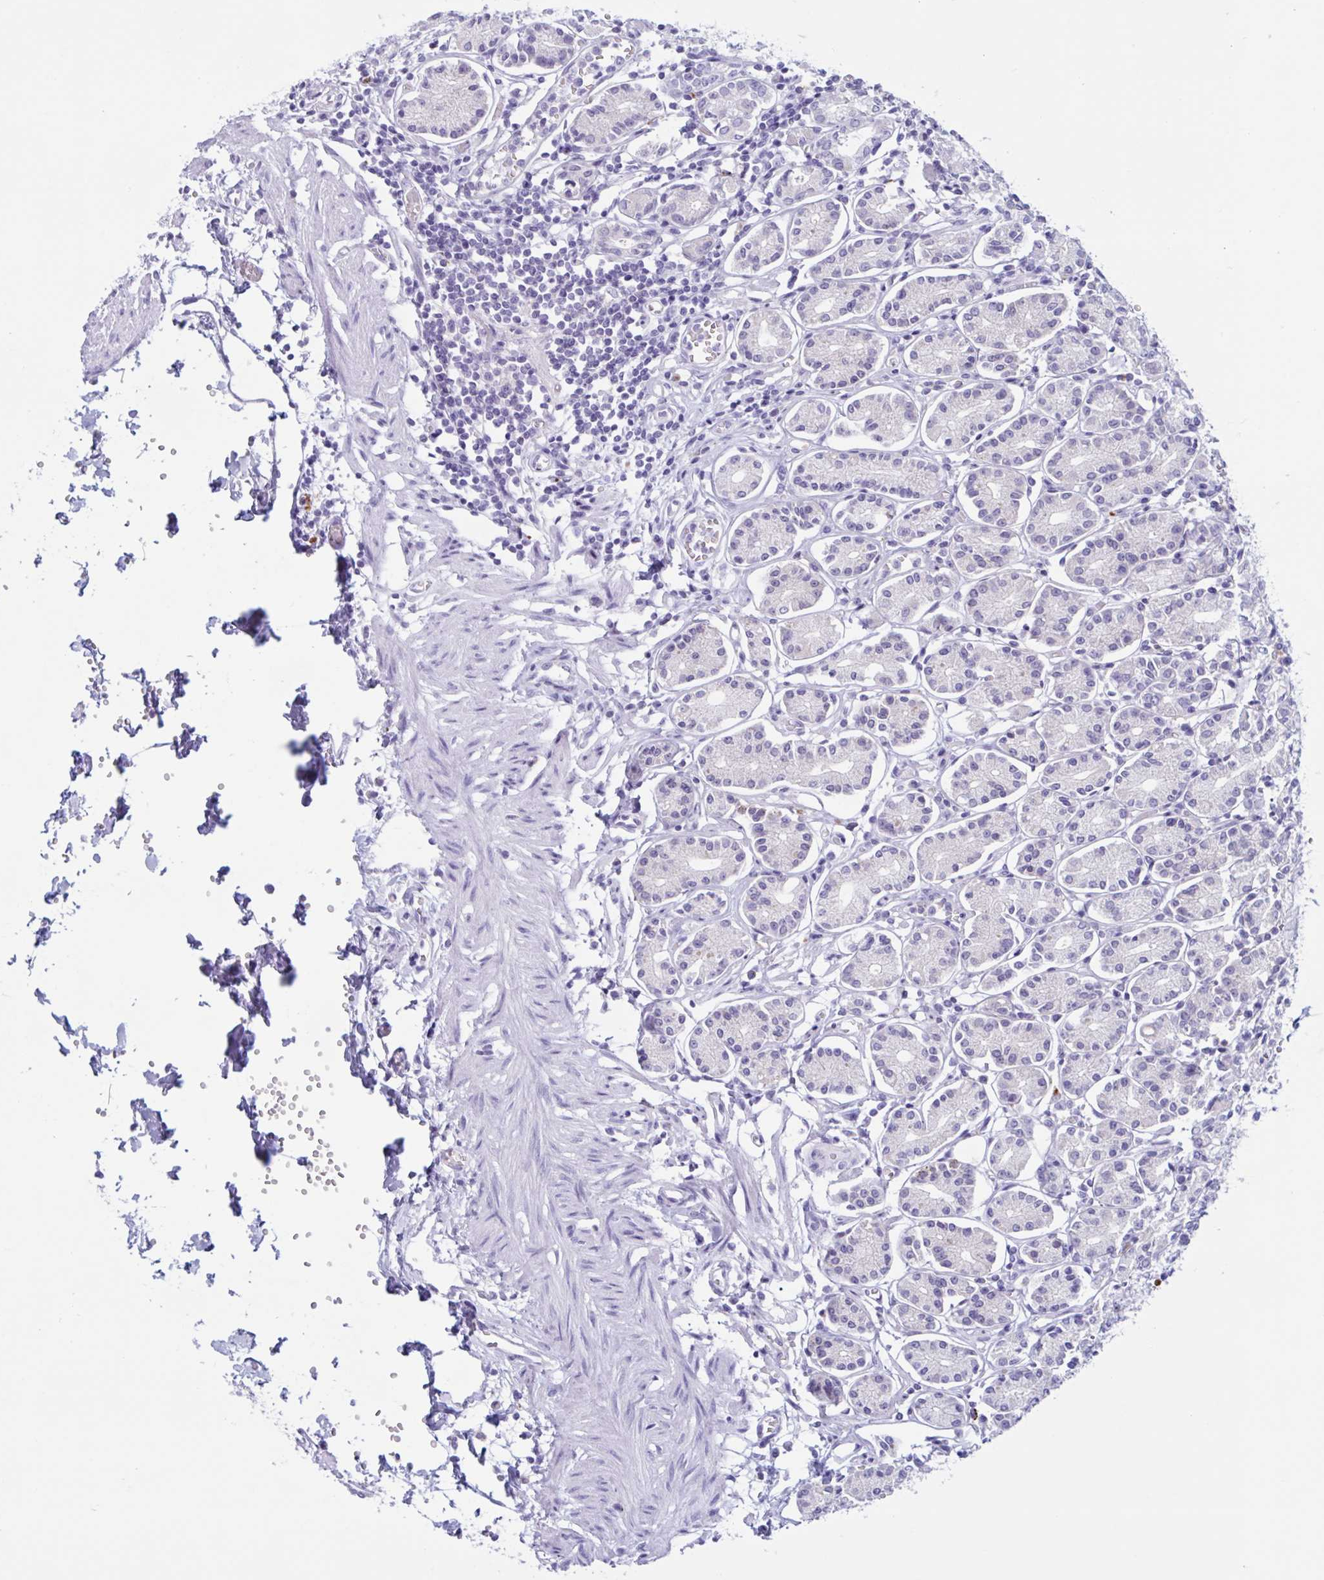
{"staining": {"intensity": "negative", "quantity": "none", "location": "none"}, "tissue": "stomach", "cell_type": "Glandular cells", "image_type": "normal", "snomed": [{"axis": "morphology", "description": "Normal tissue, NOS"}, {"axis": "topography", "description": "Stomach"}], "caption": "Immunohistochemistry (IHC) micrograph of benign stomach: stomach stained with DAB displays no significant protein expression in glandular cells.", "gene": "XCL1", "patient": {"sex": "female", "age": 62}}